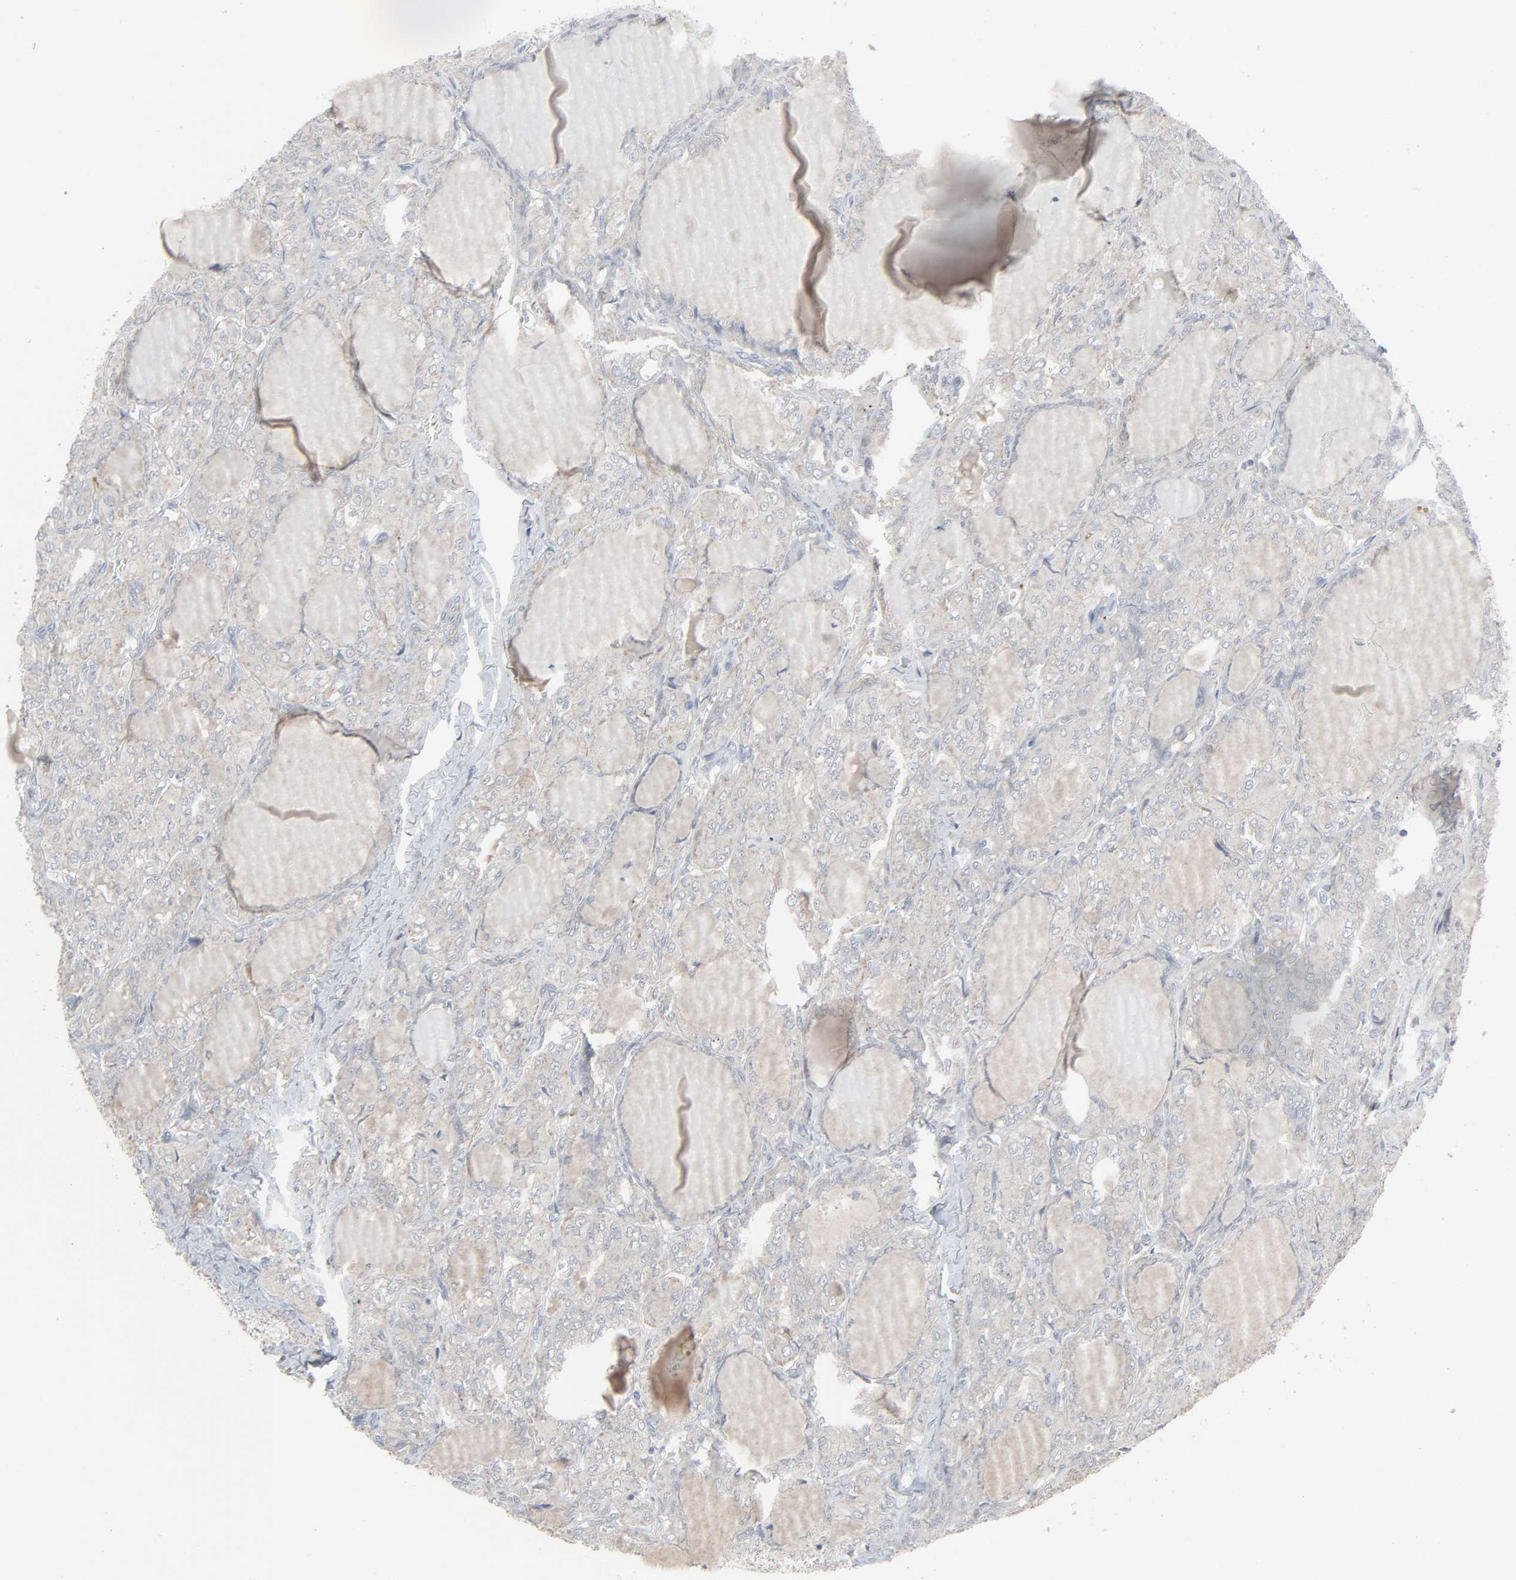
{"staining": {"intensity": "negative", "quantity": "none", "location": "none"}, "tissue": "thyroid cancer", "cell_type": "Tumor cells", "image_type": "cancer", "snomed": [{"axis": "morphology", "description": "Papillary adenocarcinoma, NOS"}, {"axis": "topography", "description": "Thyroid gland"}], "caption": "A photomicrograph of thyroid cancer stained for a protein shows no brown staining in tumor cells.", "gene": "NEUROD1", "patient": {"sex": "male", "age": 20}}